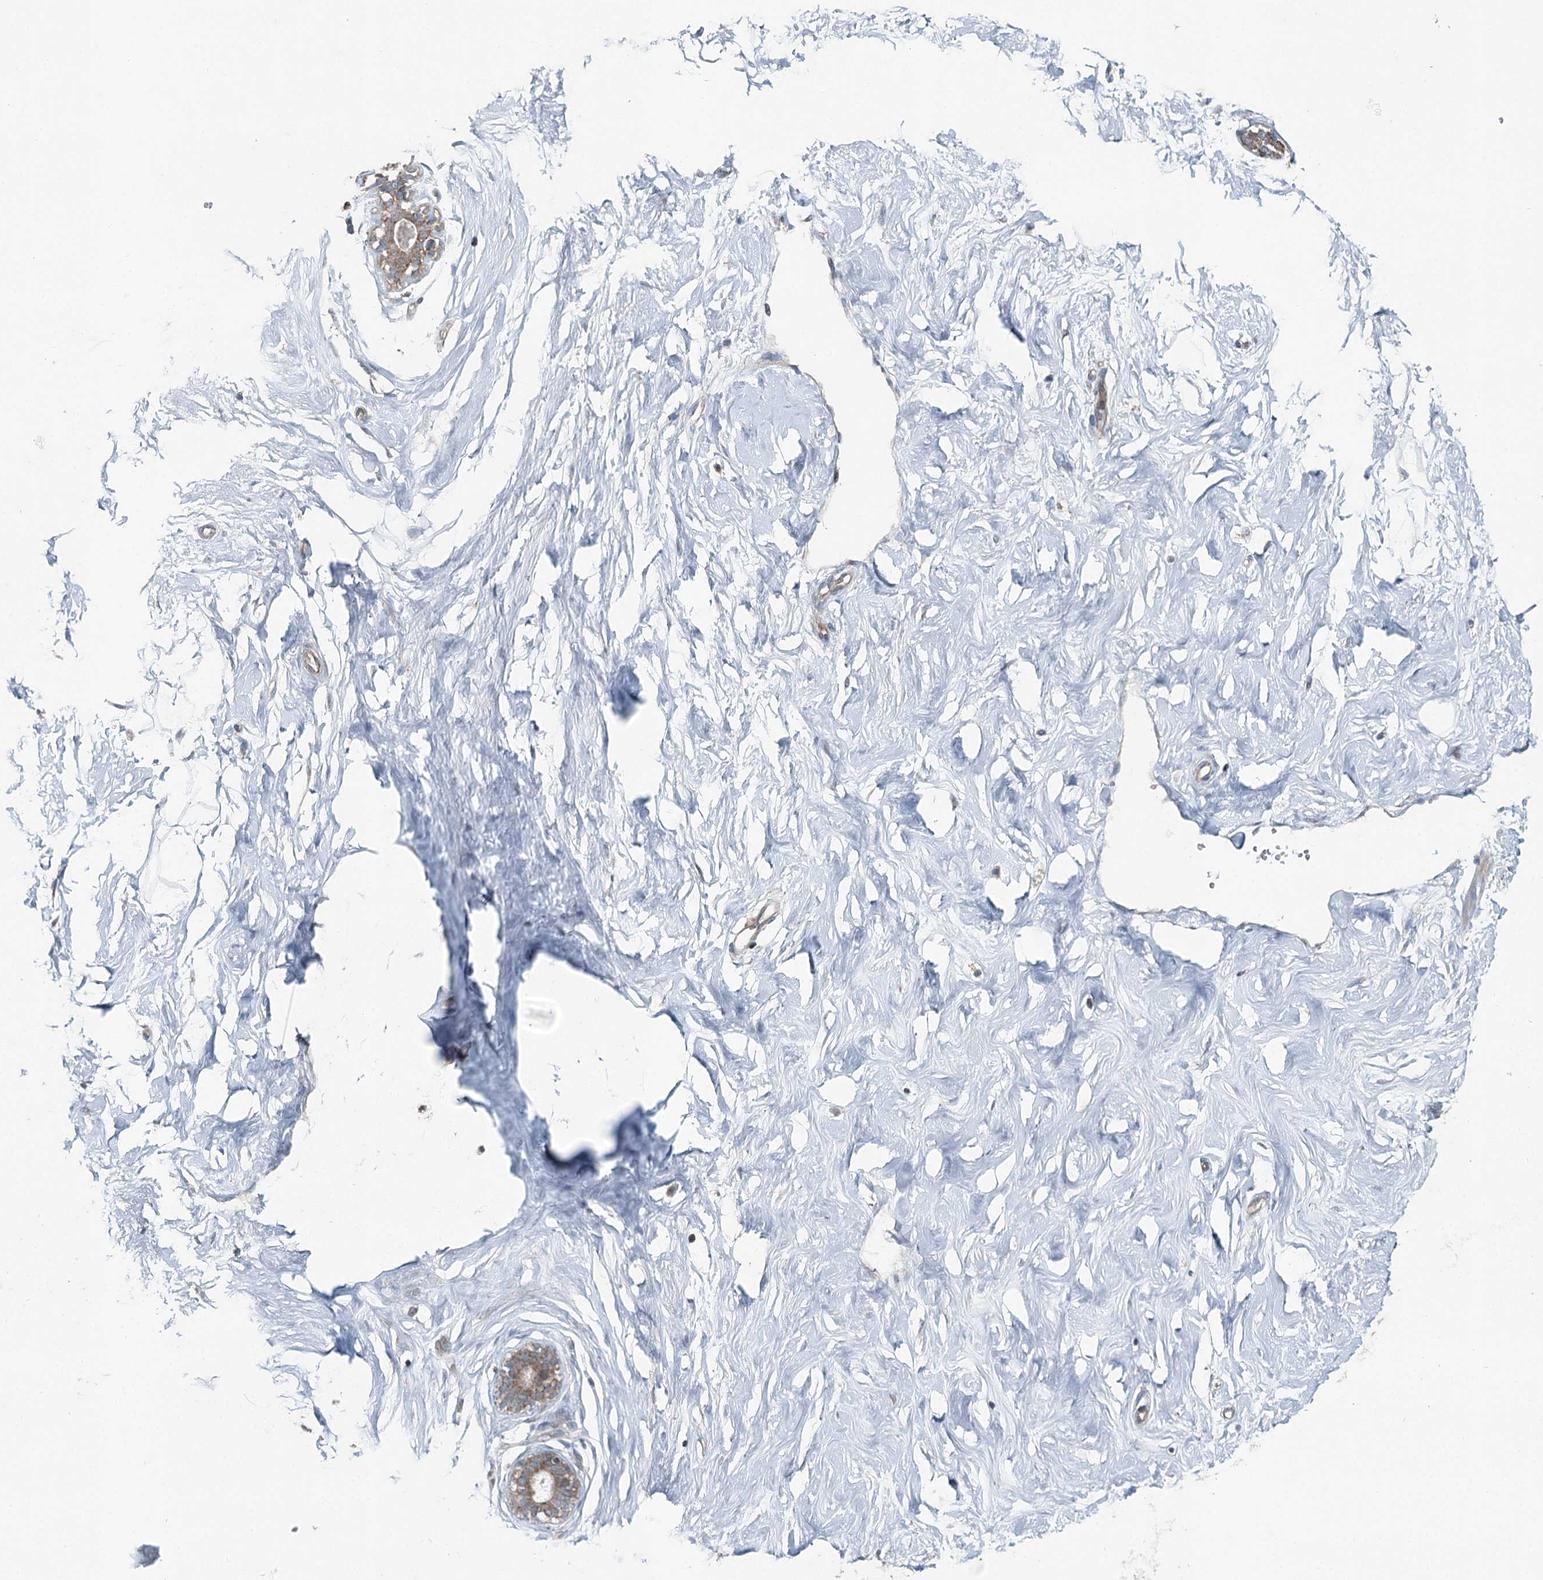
{"staining": {"intensity": "negative", "quantity": "none", "location": "none"}, "tissue": "breast", "cell_type": "Adipocytes", "image_type": "normal", "snomed": [{"axis": "morphology", "description": "Normal tissue, NOS"}, {"axis": "morphology", "description": "Adenoma, NOS"}, {"axis": "topography", "description": "Breast"}], "caption": "Human breast stained for a protein using IHC reveals no positivity in adipocytes.", "gene": "SKIC3", "patient": {"sex": "female", "age": 23}}